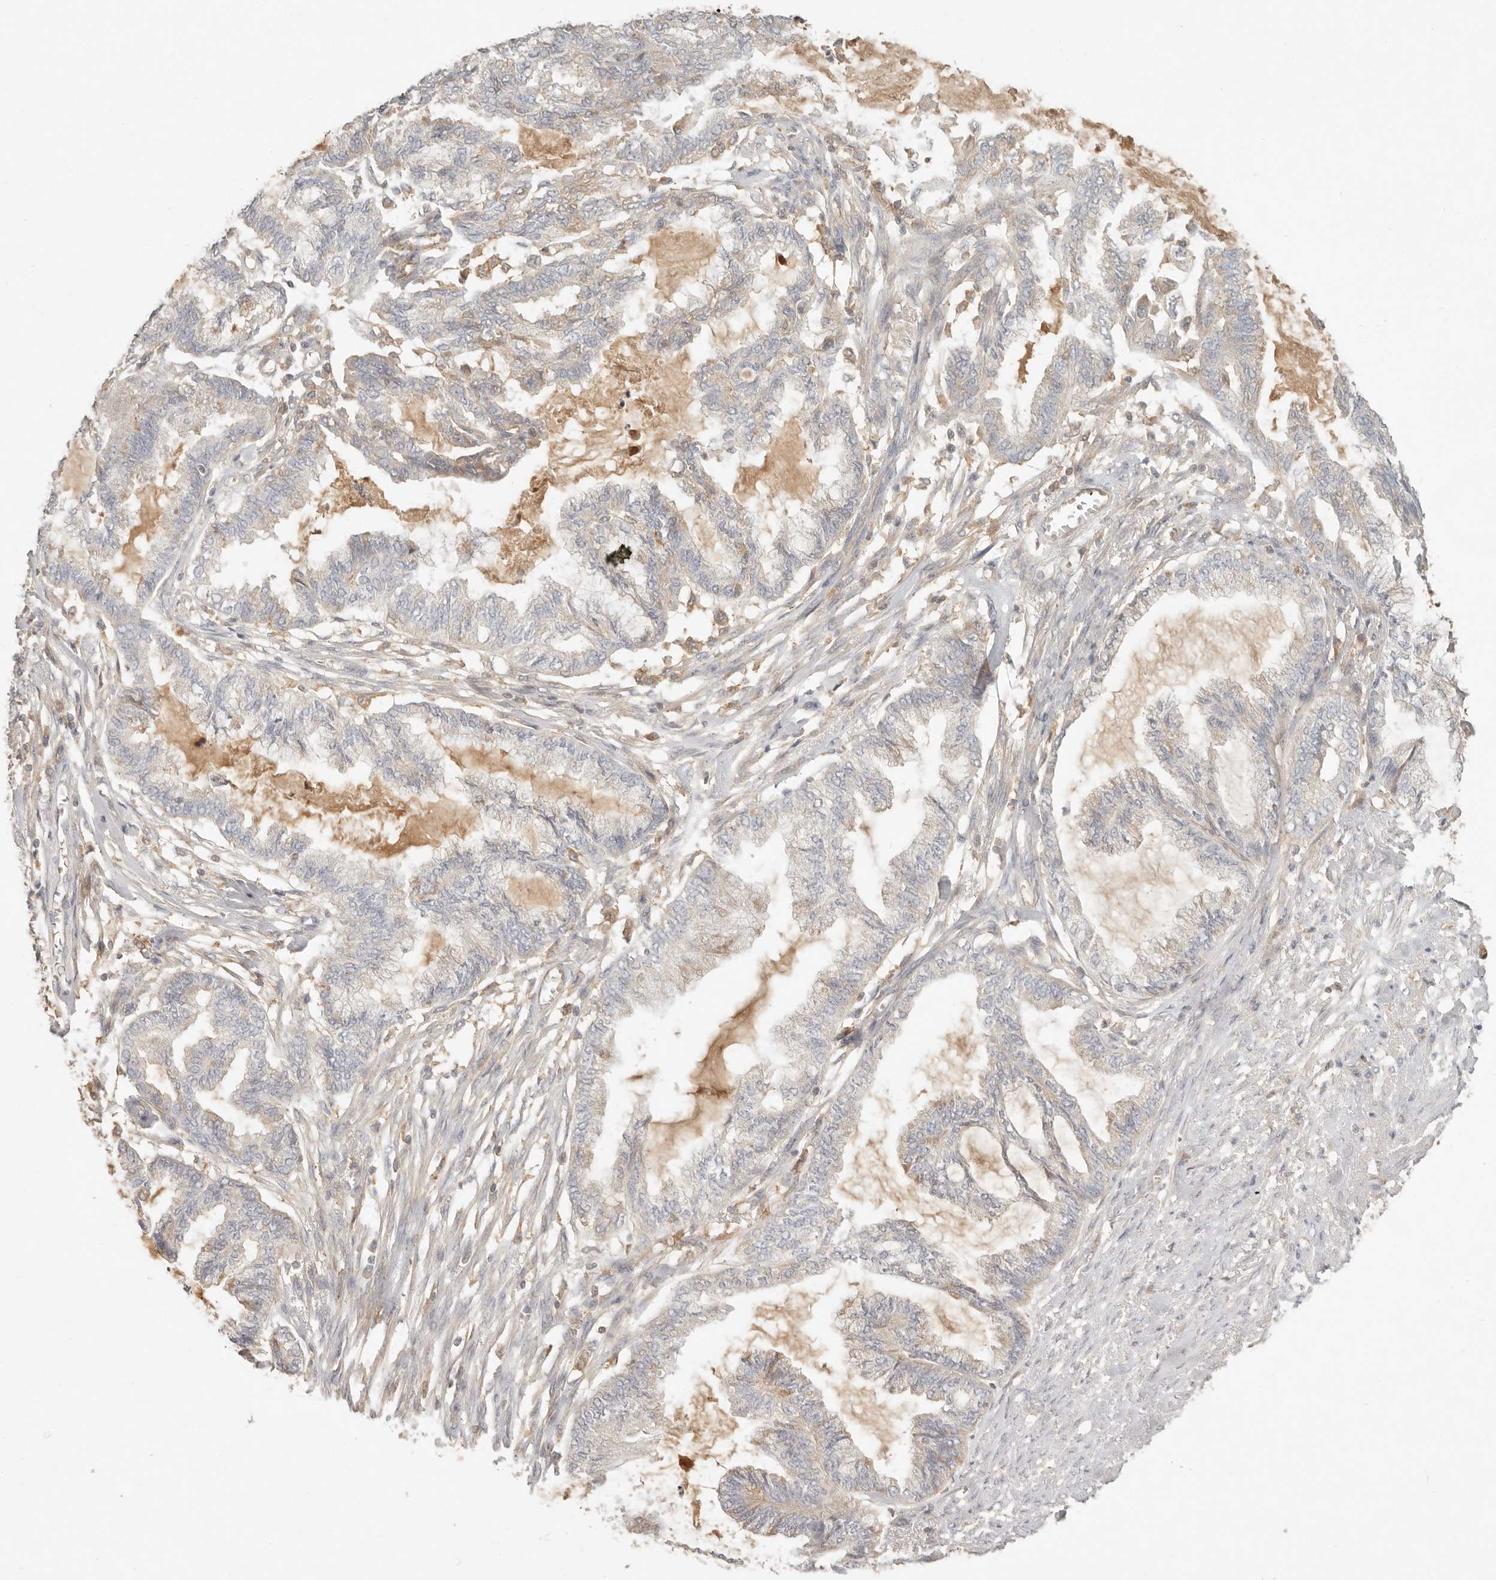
{"staining": {"intensity": "negative", "quantity": "none", "location": "none"}, "tissue": "endometrial cancer", "cell_type": "Tumor cells", "image_type": "cancer", "snomed": [{"axis": "morphology", "description": "Adenocarcinoma, NOS"}, {"axis": "topography", "description": "Endometrium"}], "caption": "Human endometrial cancer (adenocarcinoma) stained for a protein using IHC reveals no positivity in tumor cells.", "gene": "NECAP2", "patient": {"sex": "female", "age": 86}}